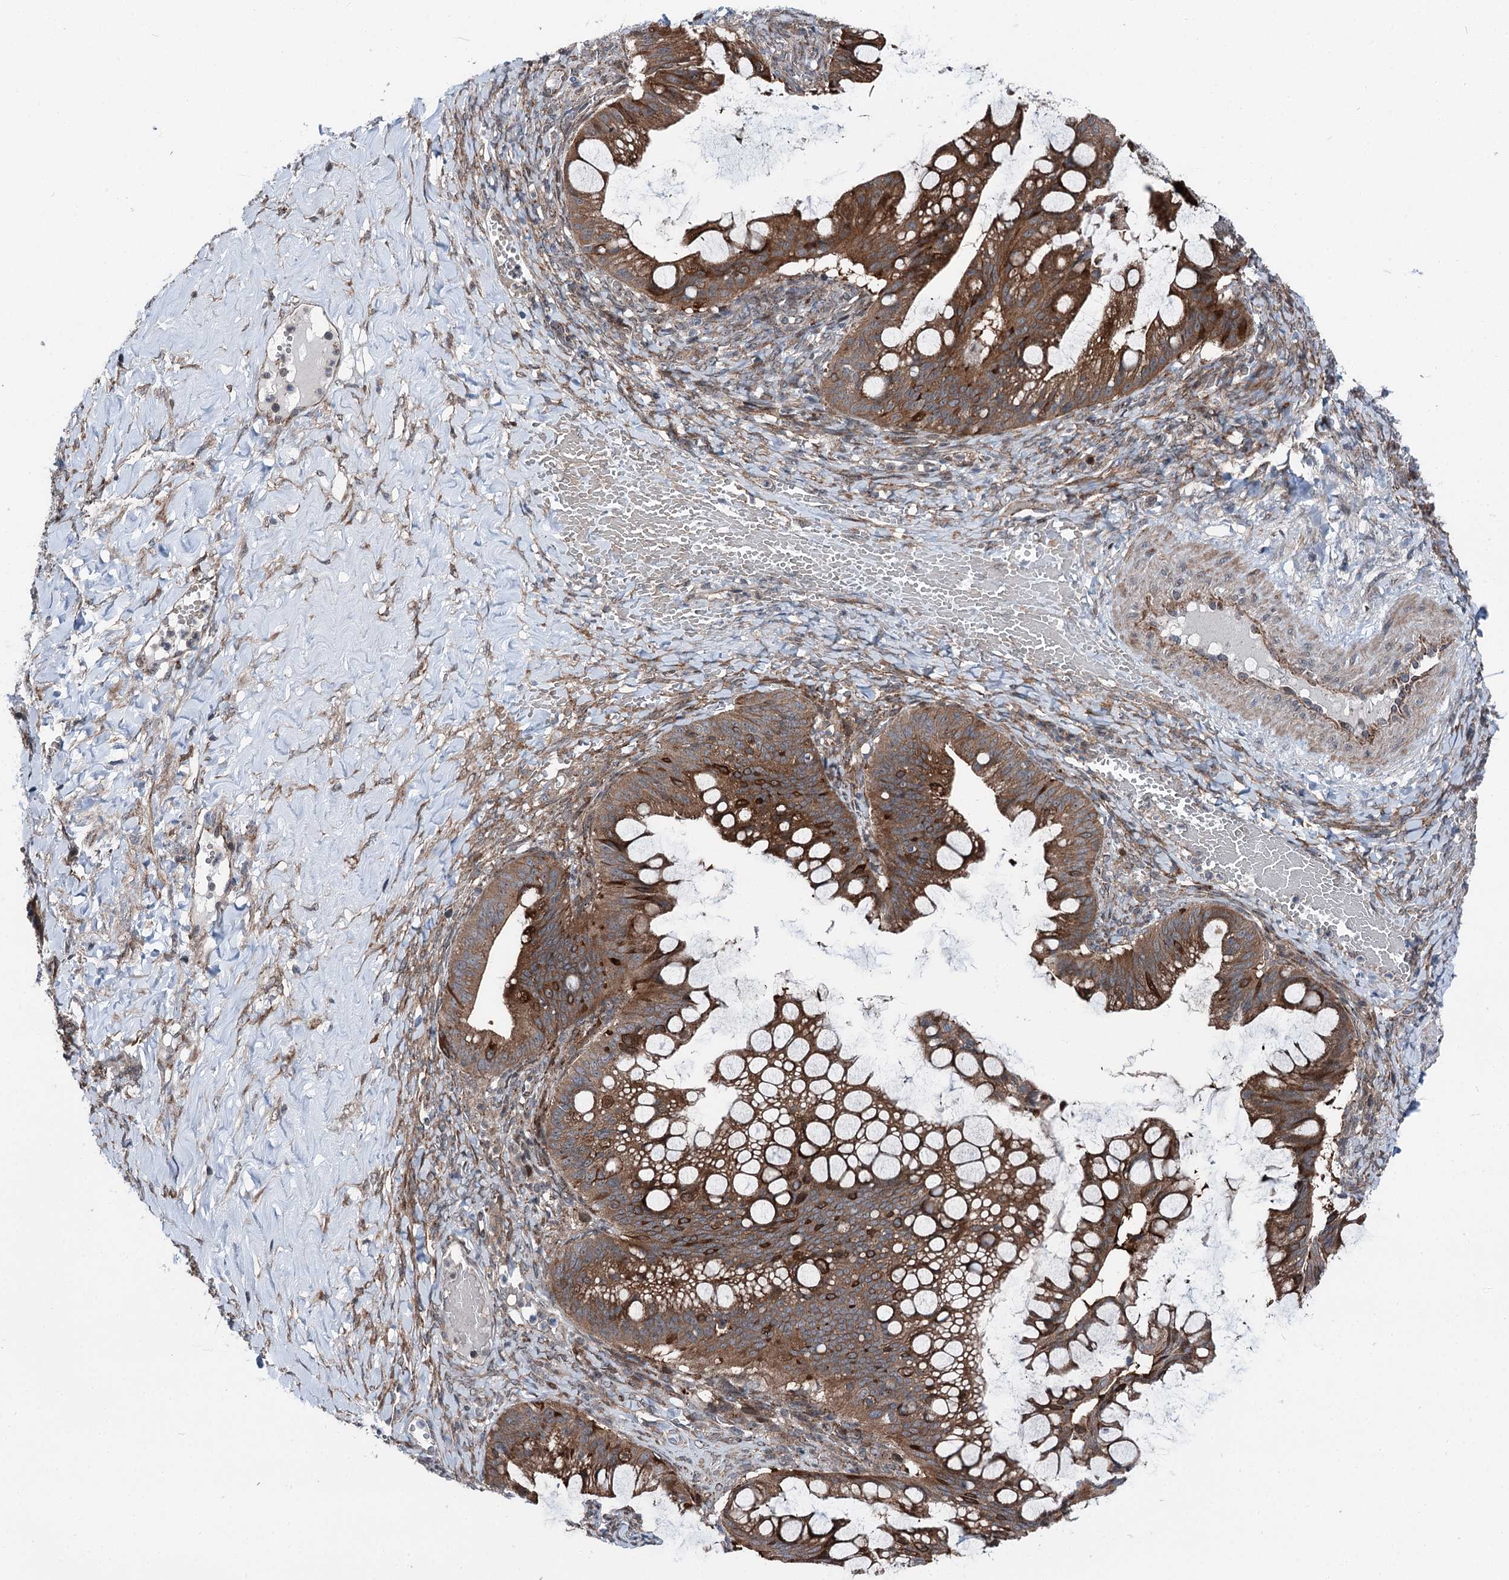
{"staining": {"intensity": "moderate", "quantity": ">75%", "location": "cytoplasmic/membranous"}, "tissue": "ovarian cancer", "cell_type": "Tumor cells", "image_type": "cancer", "snomed": [{"axis": "morphology", "description": "Cystadenocarcinoma, mucinous, NOS"}, {"axis": "topography", "description": "Ovary"}], "caption": "Tumor cells display medium levels of moderate cytoplasmic/membranous expression in about >75% of cells in human ovarian cancer.", "gene": "POLR1D", "patient": {"sex": "female", "age": 73}}